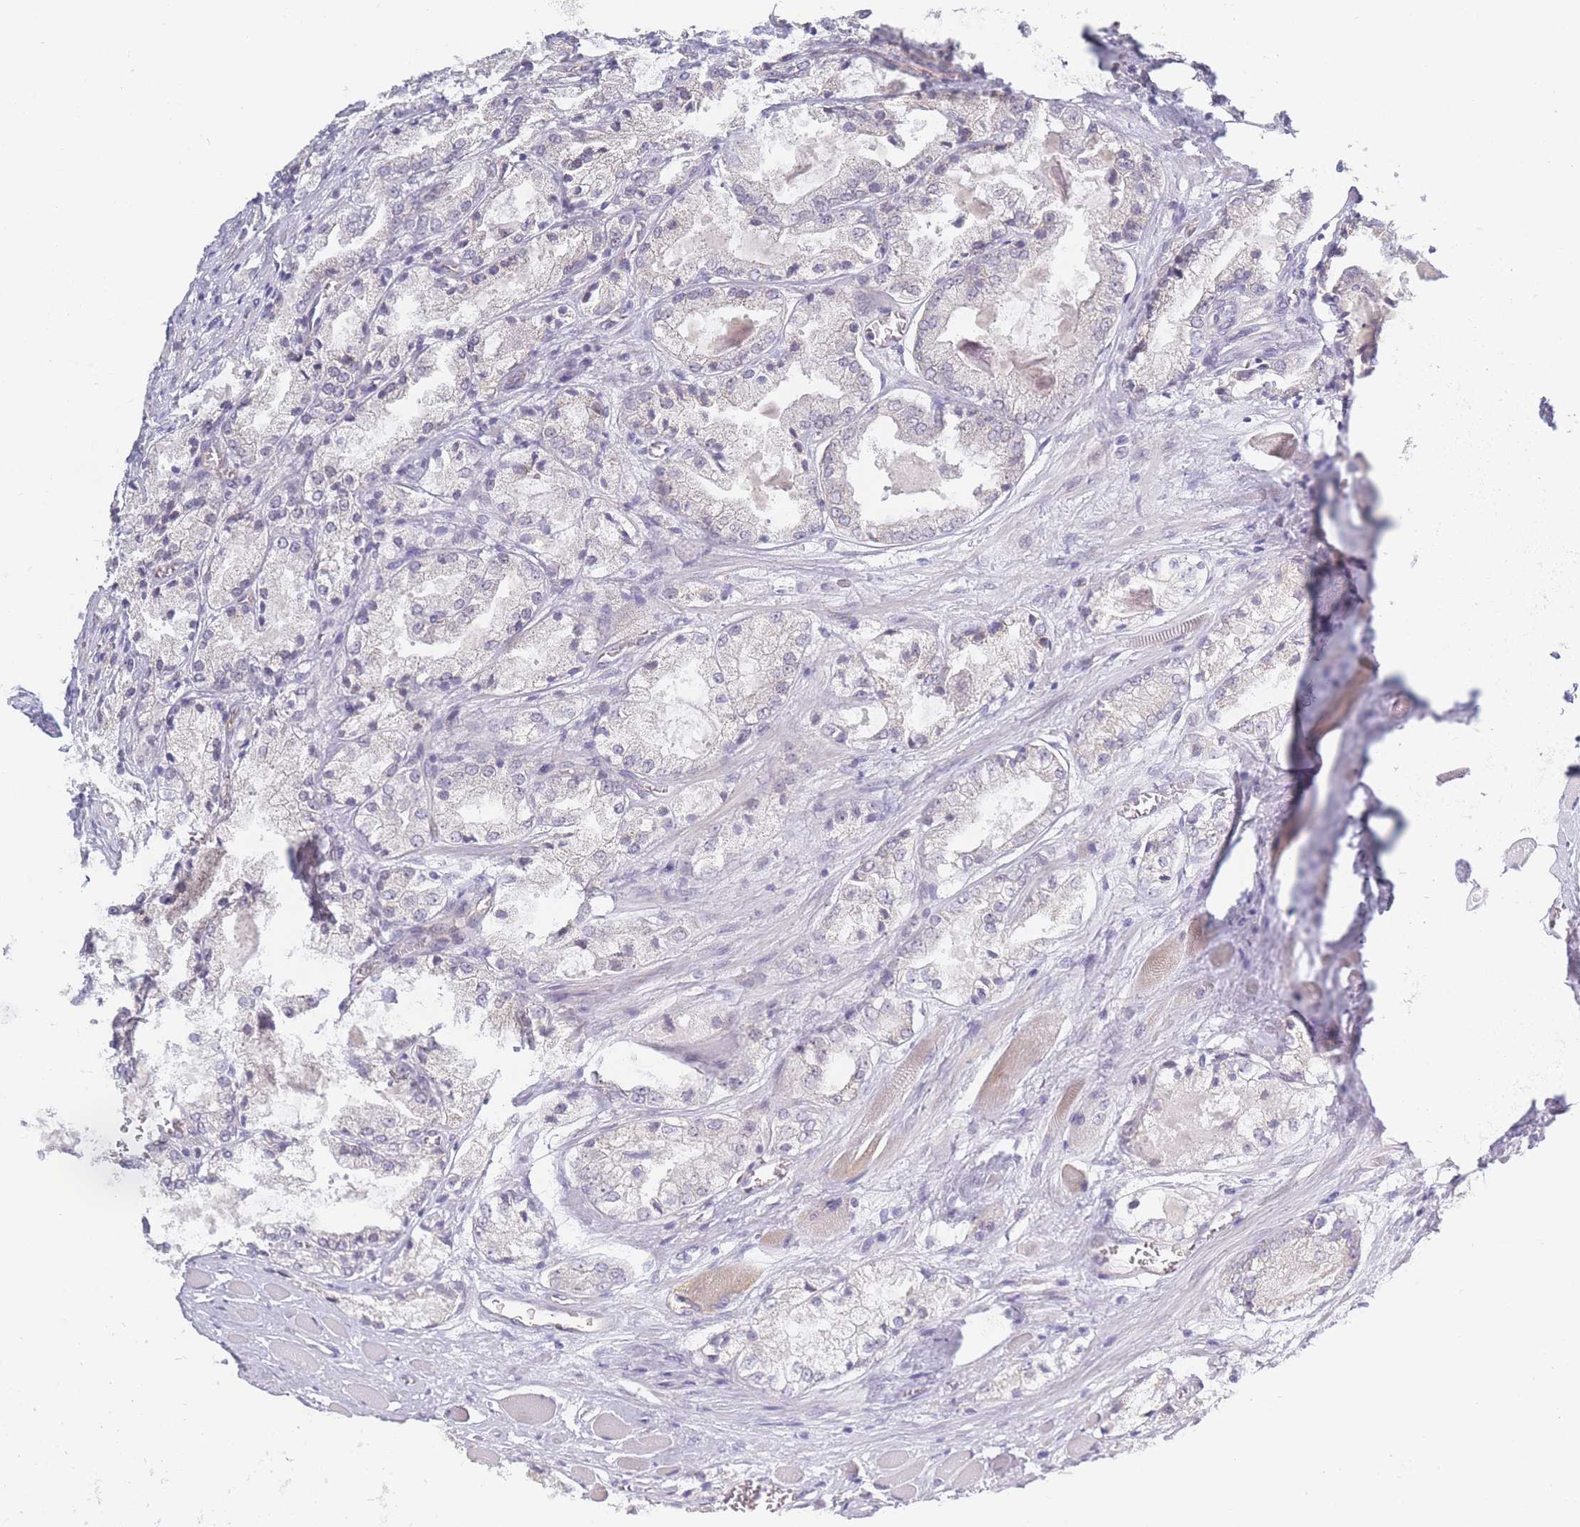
{"staining": {"intensity": "negative", "quantity": "none", "location": "none"}, "tissue": "prostate cancer", "cell_type": "Tumor cells", "image_type": "cancer", "snomed": [{"axis": "morphology", "description": "Adenocarcinoma, Low grade"}, {"axis": "topography", "description": "Prostate"}], "caption": "Image shows no significant protein staining in tumor cells of prostate cancer (low-grade adenocarcinoma).", "gene": "FAM227B", "patient": {"sex": "male", "age": 67}}